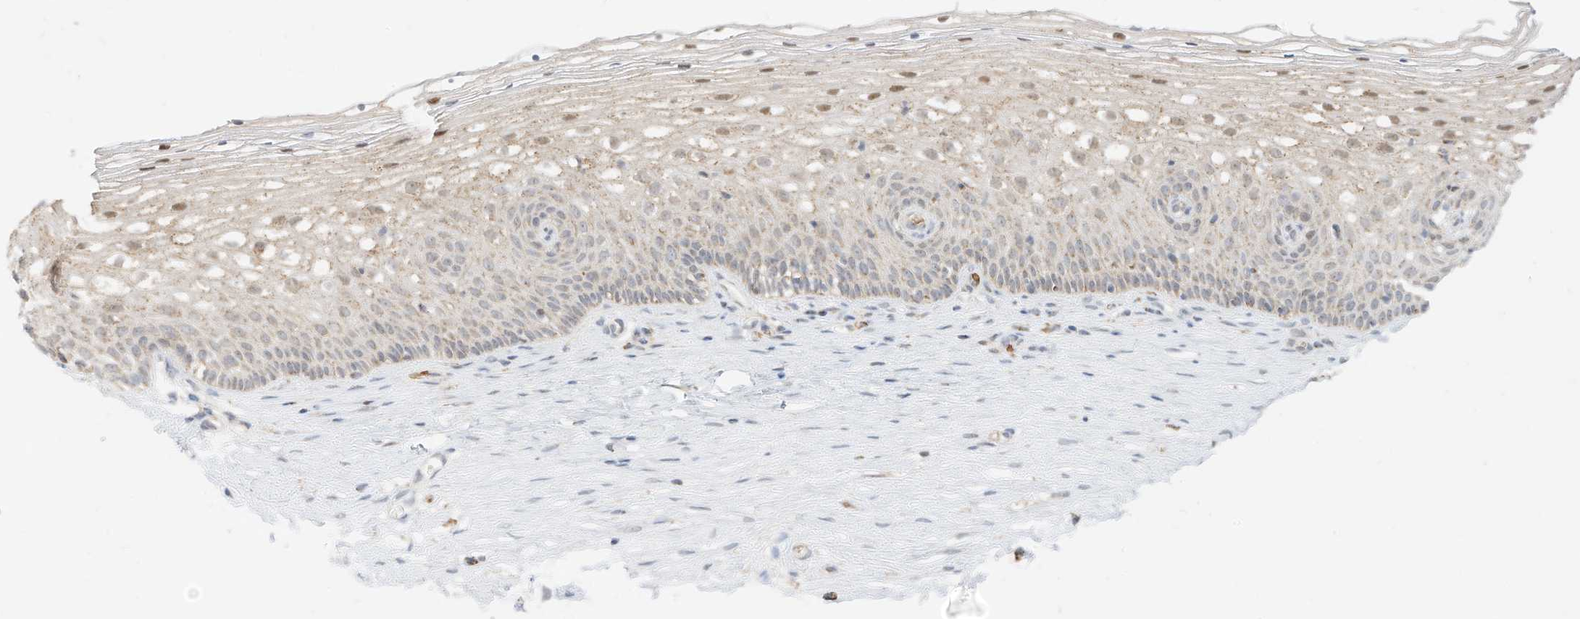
{"staining": {"intensity": "weak", "quantity": "25%-75%", "location": "cytoplasmic/membranous"}, "tissue": "cervix", "cell_type": "Glandular cells", "image_type": "normal", "snomed": [{"axis": "morphology", "description": "Normal tissue, NOS"}, {"axis": "topography", "description": "Cervix"}], "caption": "Immunohistochemistry (IHC) (DAB (3,3'-diaminobenzidine)) staining of benign human cervix demonstrates weak cytoplasmic/membranous protein positivity in approximately 25%-75% of glandular cells.", "gene": "MTUS2", "patient": {"sex": "female", "age": 33}}